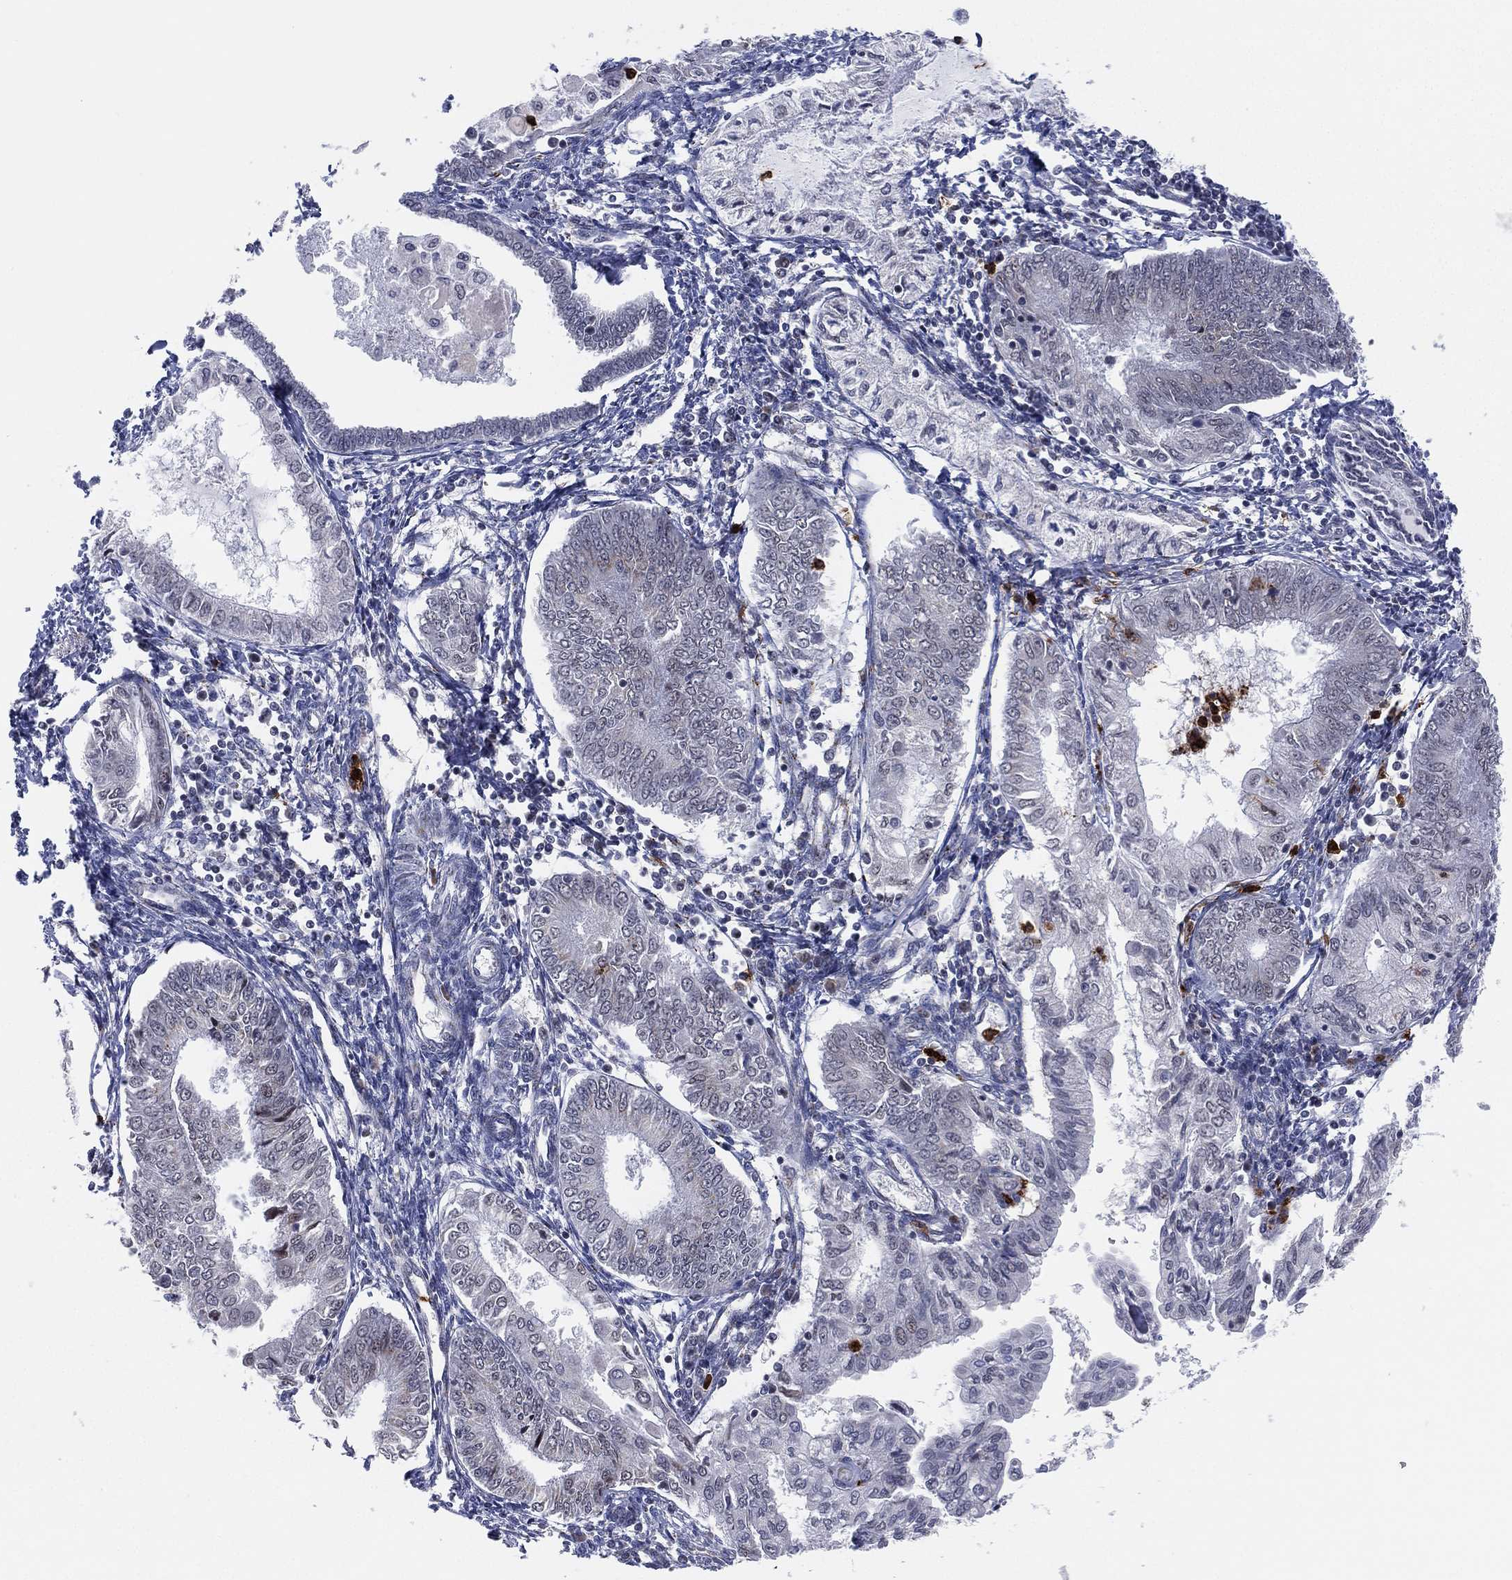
{"staining": {"intensity": "negative", "quantity": "none", "location": "none"}, "tissue": "endometrial cancer", "cell_type": "Tumor cells", "image_type": "cancer", "snomed": [{"axis": "morphology", "description": "Adenocarcinoma, NOS"}, {"axis": "topography", "description": "Endometrium"}], "caption": "Tumor cells show no significant protein positivity in endometrial adenocarcinoma. Brightfield microscopy of immunohistochemistry (IHC) stained with DAB (3,3'-diaminobenzidine) (brown) and hematoxylin (blue), captured at high magnification.", "gene": "CD177", "patient": {"sex": "female", "age": 68}}